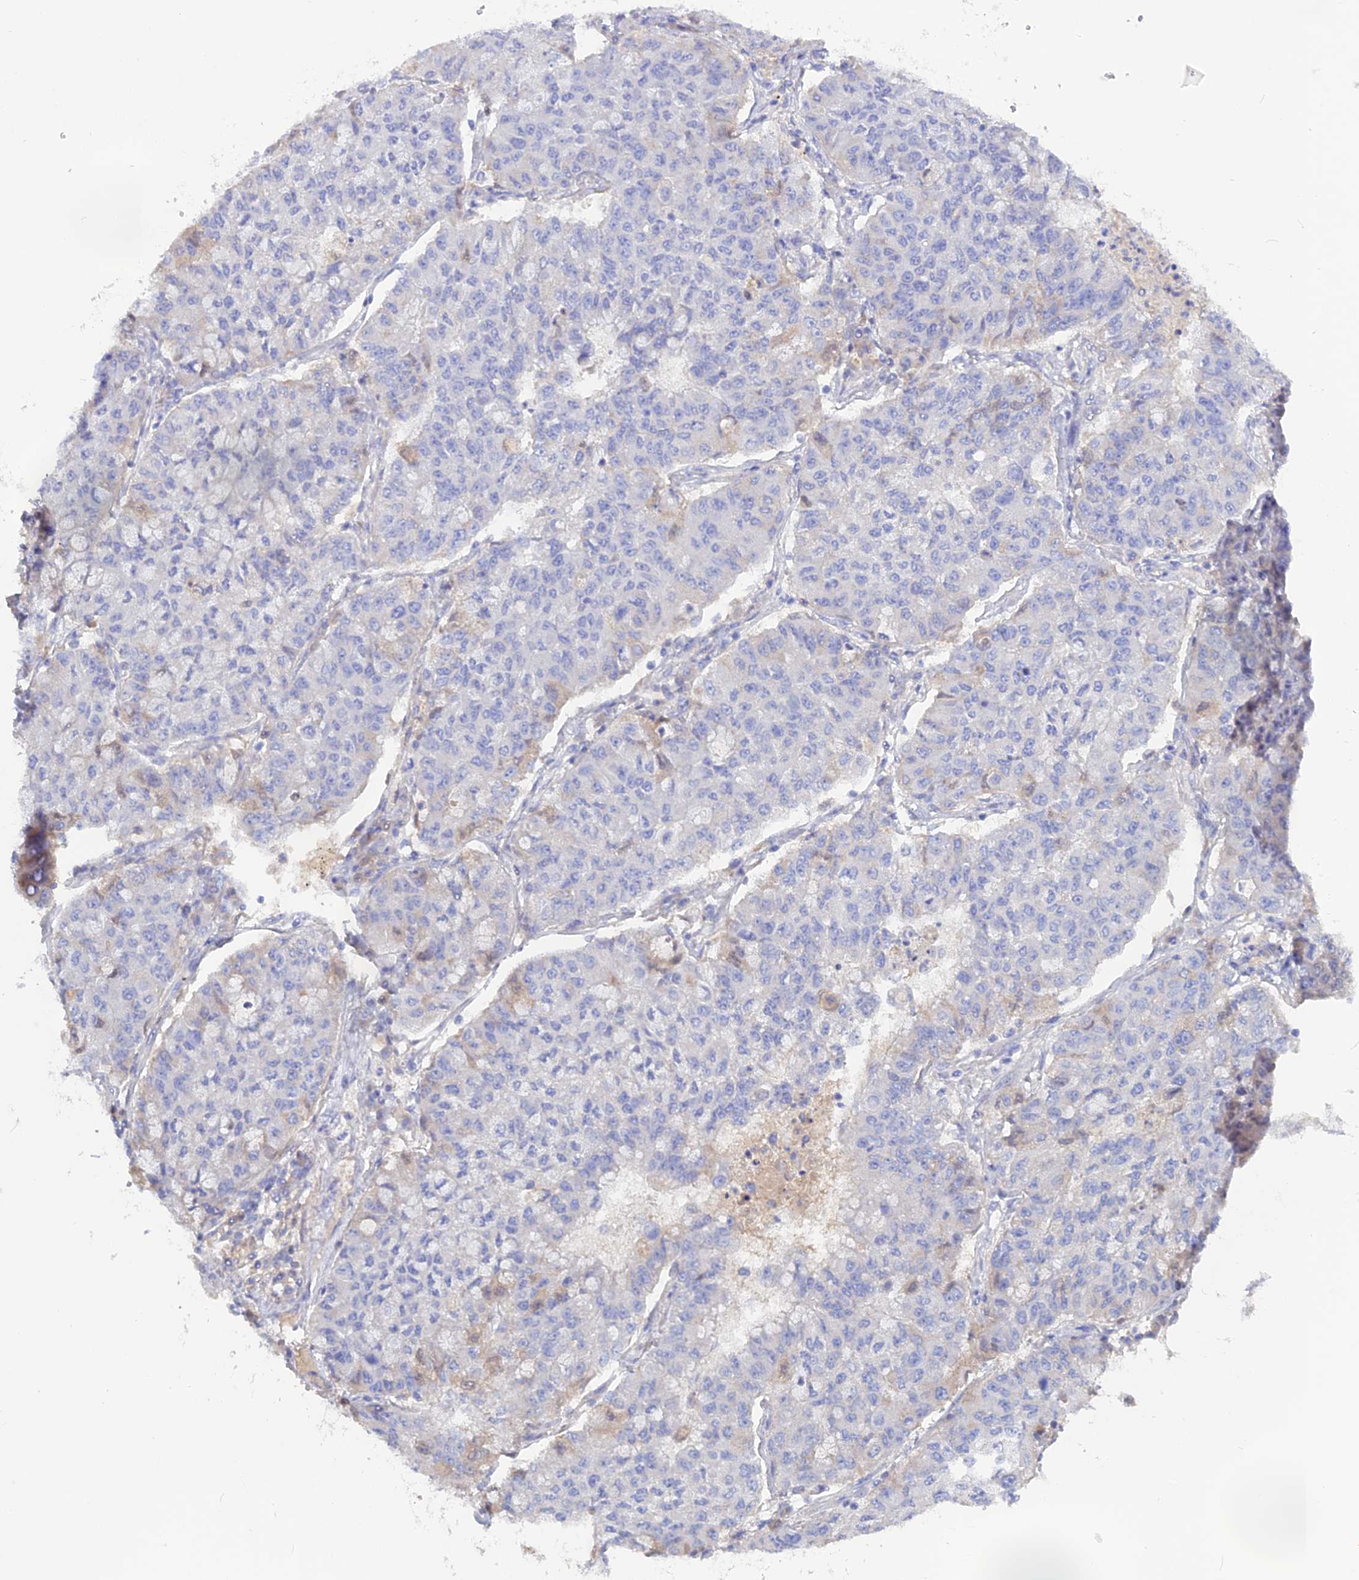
{"staining": {"intensity": "negative", "quantity": "none", "location": "none"}, "tissue": "lung cancer", "cell_type": "Tumor cells", "image_type": "cancer", "snomed": [{"axis": "morphology", "description": "Squamous cell carcinoma, NOS"}, {"axis": "topography", "description": "Lung"}], "caption": "Protein analysis of lung squamous cell carcinoma exhibits no significant expression in tumor cells.", "gene": "ADGRA1", "patient": {"sex": "male", "age": 74}}